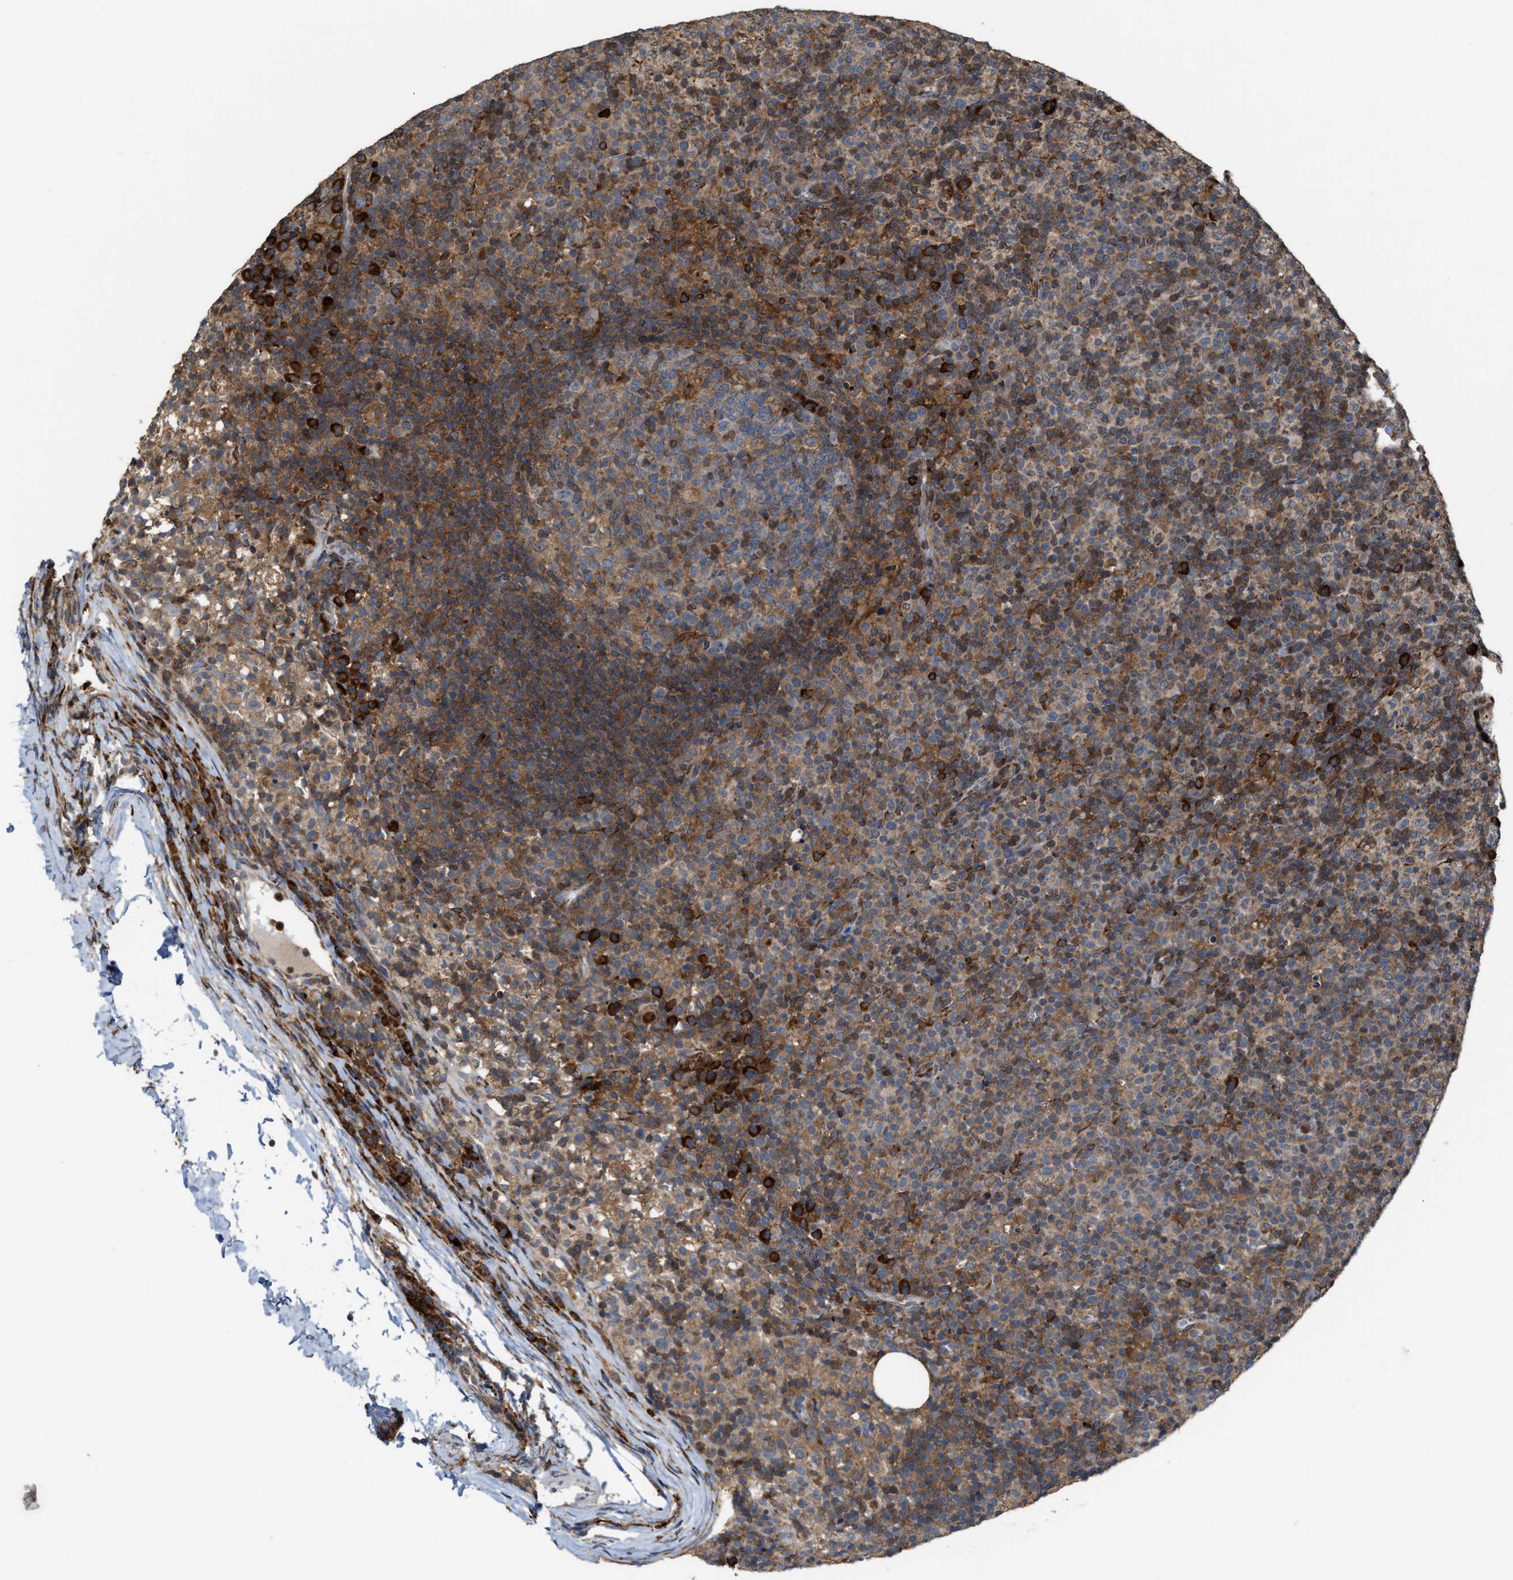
{"staining": {"intensity": "moderate", "quantity": ">75%", "location": "cytoplasmic/membranous"}, "tissue": "lymph node", "cell_type": "Germinal center cells", "image_type": "normal", "snomed": [{"axis": "morphology", "description": "Normal tissue, NOS"}, {"axis": "morphology", "description": "Inflammation, NOS"}, {"axis": "topography", "description": "Lymph node"}], "caption": "The photomicrograph exhibits staining of unremarkable lymph node, revealing moderate cytoplasmic/membranous protein expression (brown color) within germinal center cells. (DAB = brown stain, brightfield microscopy at high magnification).", "gene": "FGD3", "patient": {"sex": "male", "age": 55}}